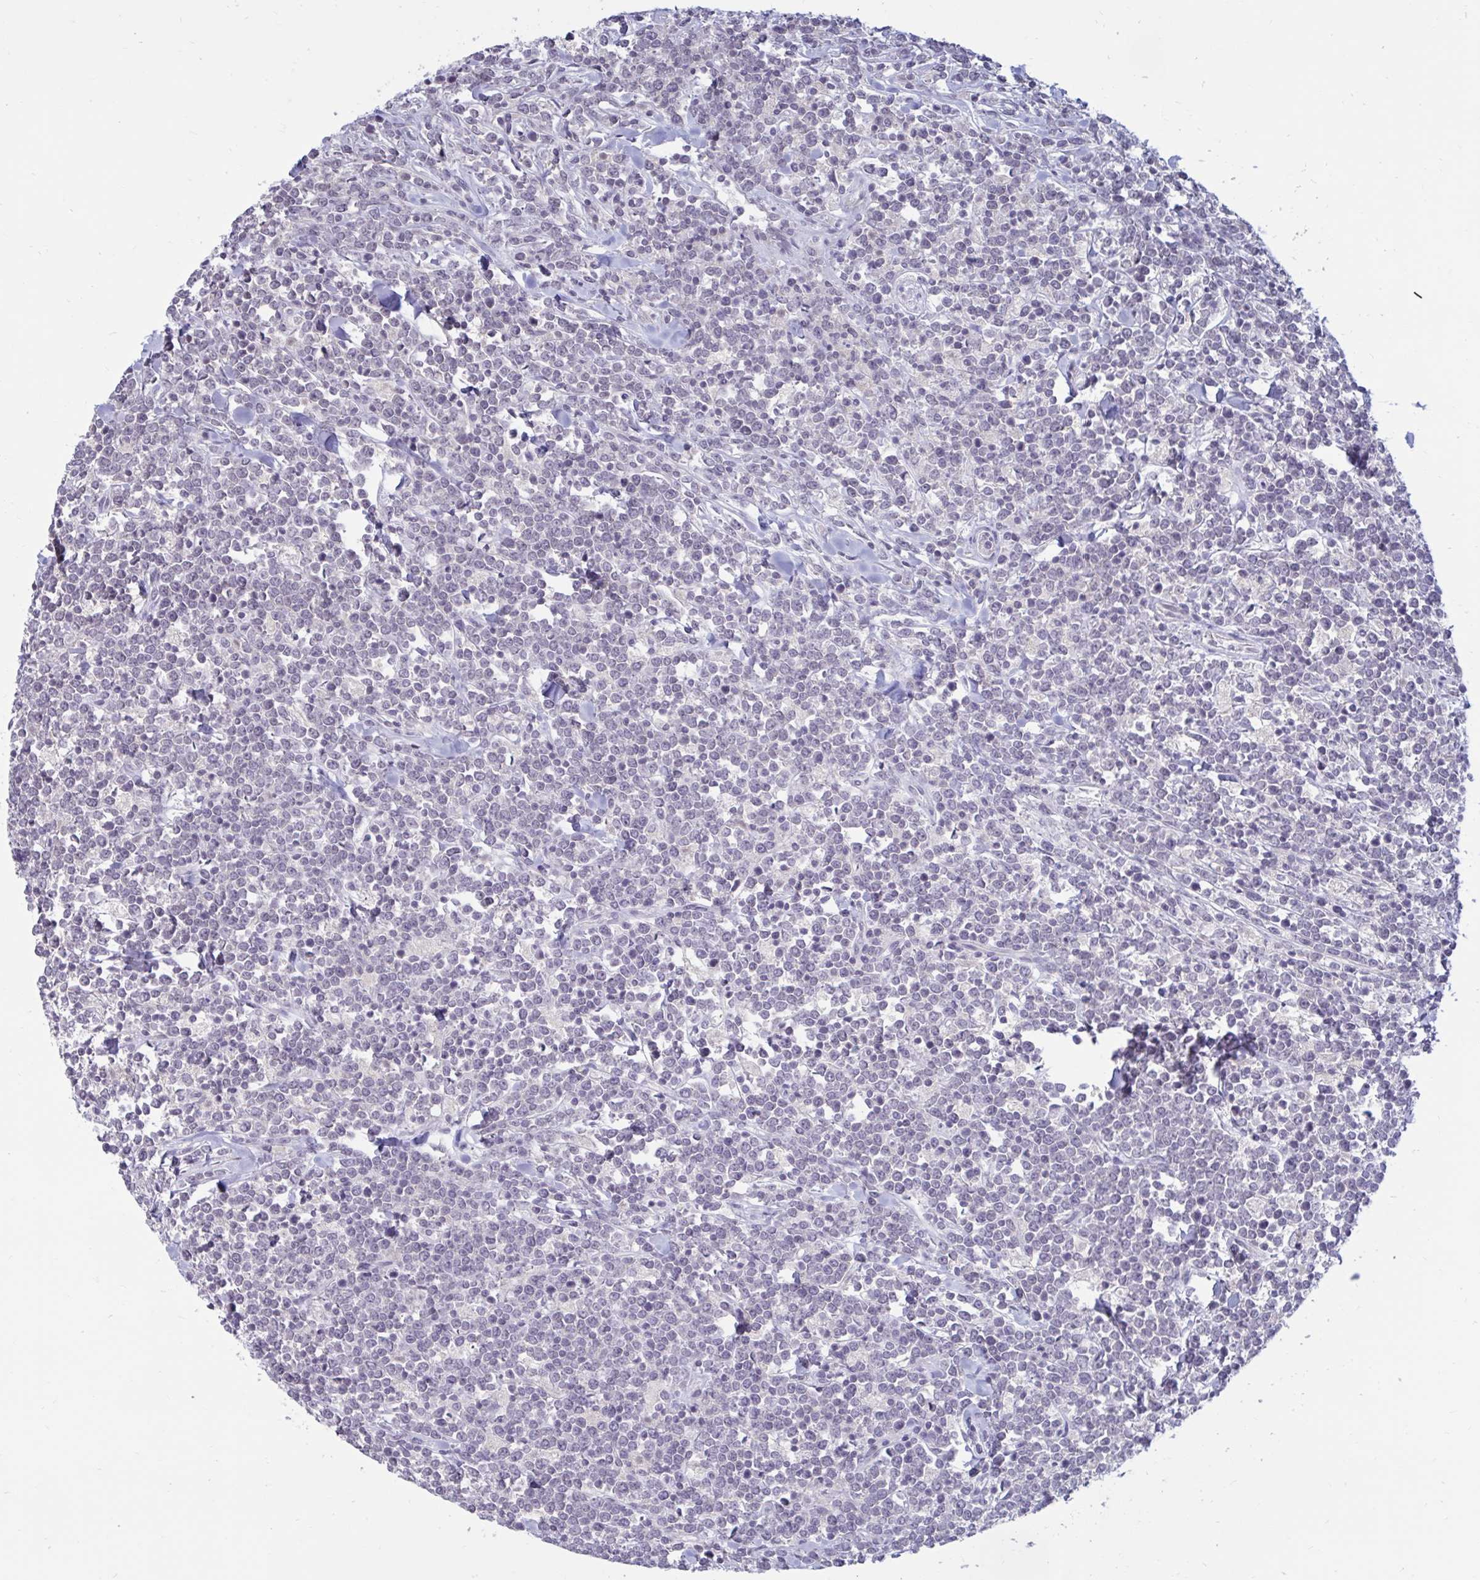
{"staining": {"intensity": "negative", "quantity": "none", "location": "none"}, "tissue": "lymphoma", "cell_type": "Tumor cells", "image_type": "cancer", "snomed": [{"axis": "morphology", "description": "Malignant lymphoma, non-Hodgkin's type, High grade"}, {"axis": "topography", "description": "Small intestine"}, {"axis": "topography", "description": "Colon"}], "caption": "A micrograph of lymphoma stained for a protein reveals no brown staining in tumor cells.", "gene": "ARPP19", "patient": {"sex": "male", "age": 8}}